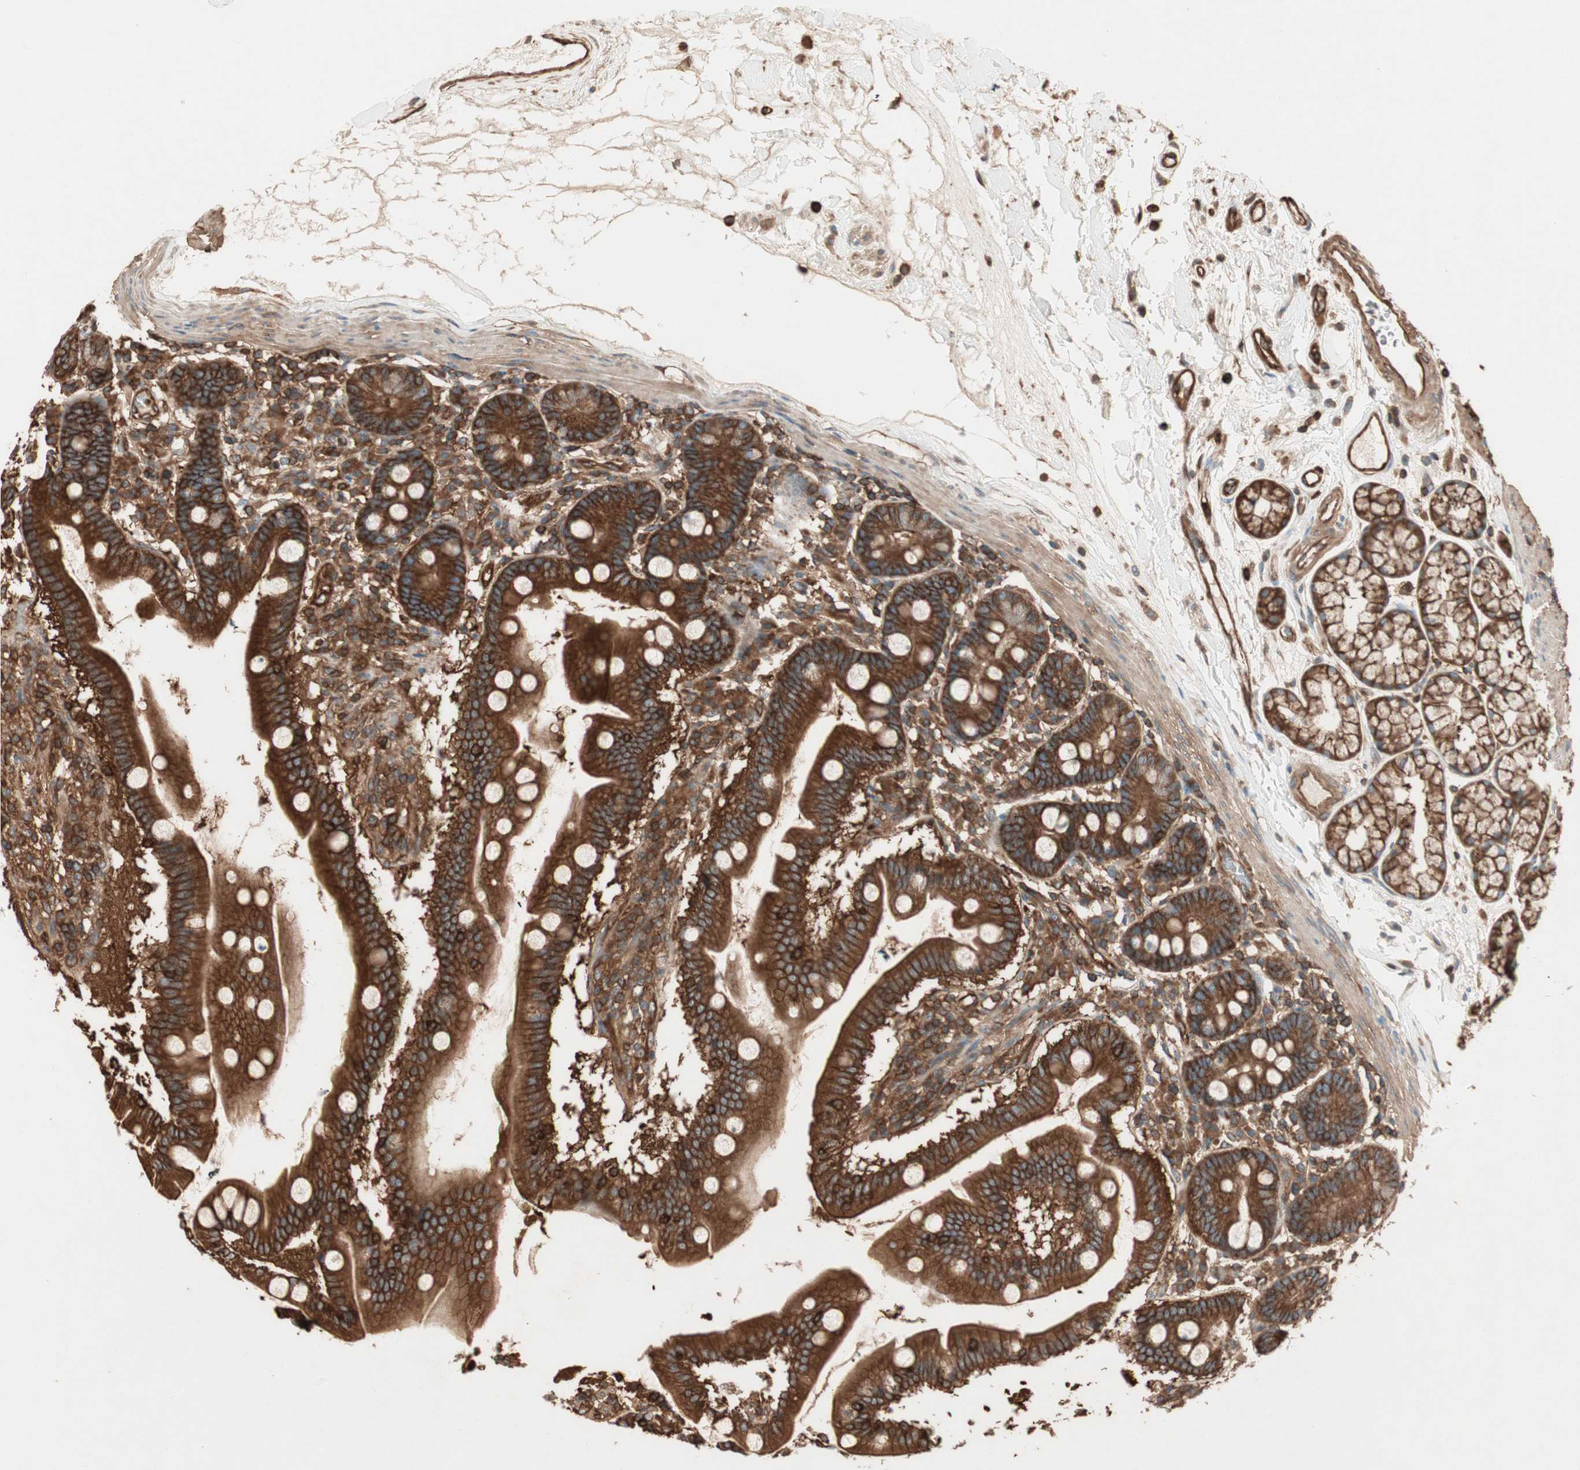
{"staining": {"intensity": "strong", "quantity": ">75%", "location": "cytoplasmic/membranous"}, "tissue": "duodenum", "cell_type": "Glandular cells", "image_type": "normal", "snomed": [{"axis": "morphology", "description": "Normal tissue, NOS"}, {"axis": "topography", "description": "Duodenum"}], "caption": "Strong cytoplasmic/membranous expression is present in about >75% of glandular cells in normal duodenum. (IHC, brightfield microscopy, high magnification).", "gene": "TCP11L1", "patient": {"sex": "female", "age": 64}}